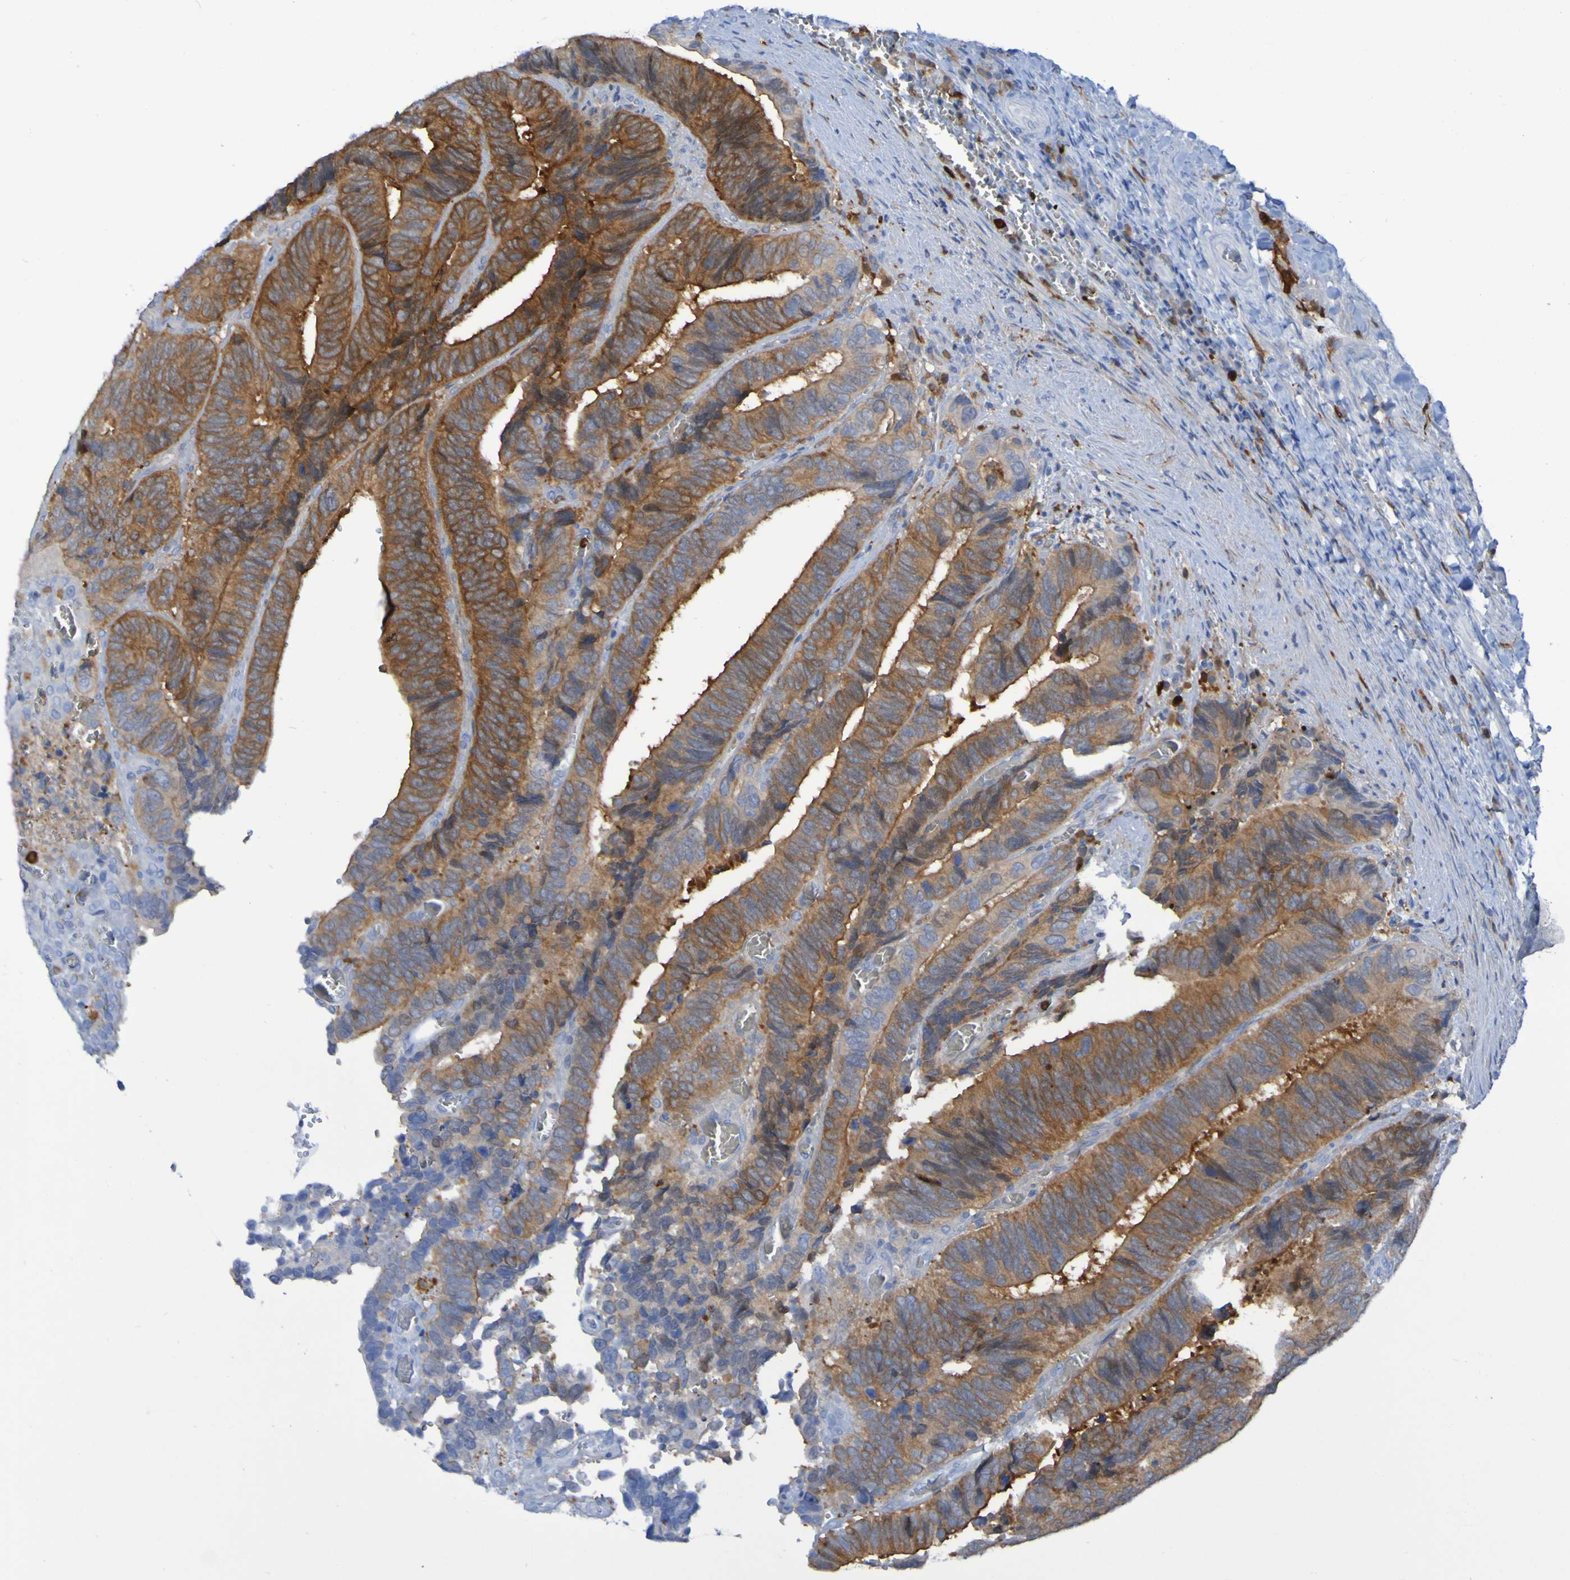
{"staining": {"intensity": "moderate", "quantity": ">75%", "location": "cytoplasmic/membranous"}, "tissue": "colorectal cancer", "cell_type": "Tumor cells", "image_type": "cancer", "snomed": [{"axis": "morphology", "description": "Adenocarcinoma, NOS"}, {"axis": "topography", "description": "Colon"}], "caption": "There is medium levels of moderate cytoplasmic/membranous expression in tumor cells of colorectal cancer (adenocarcinoma), as demonstrated by immunohistochemical staining (brown color).", "gene": "MPPE1", "patient": {"sex": "male", "age": 72}}